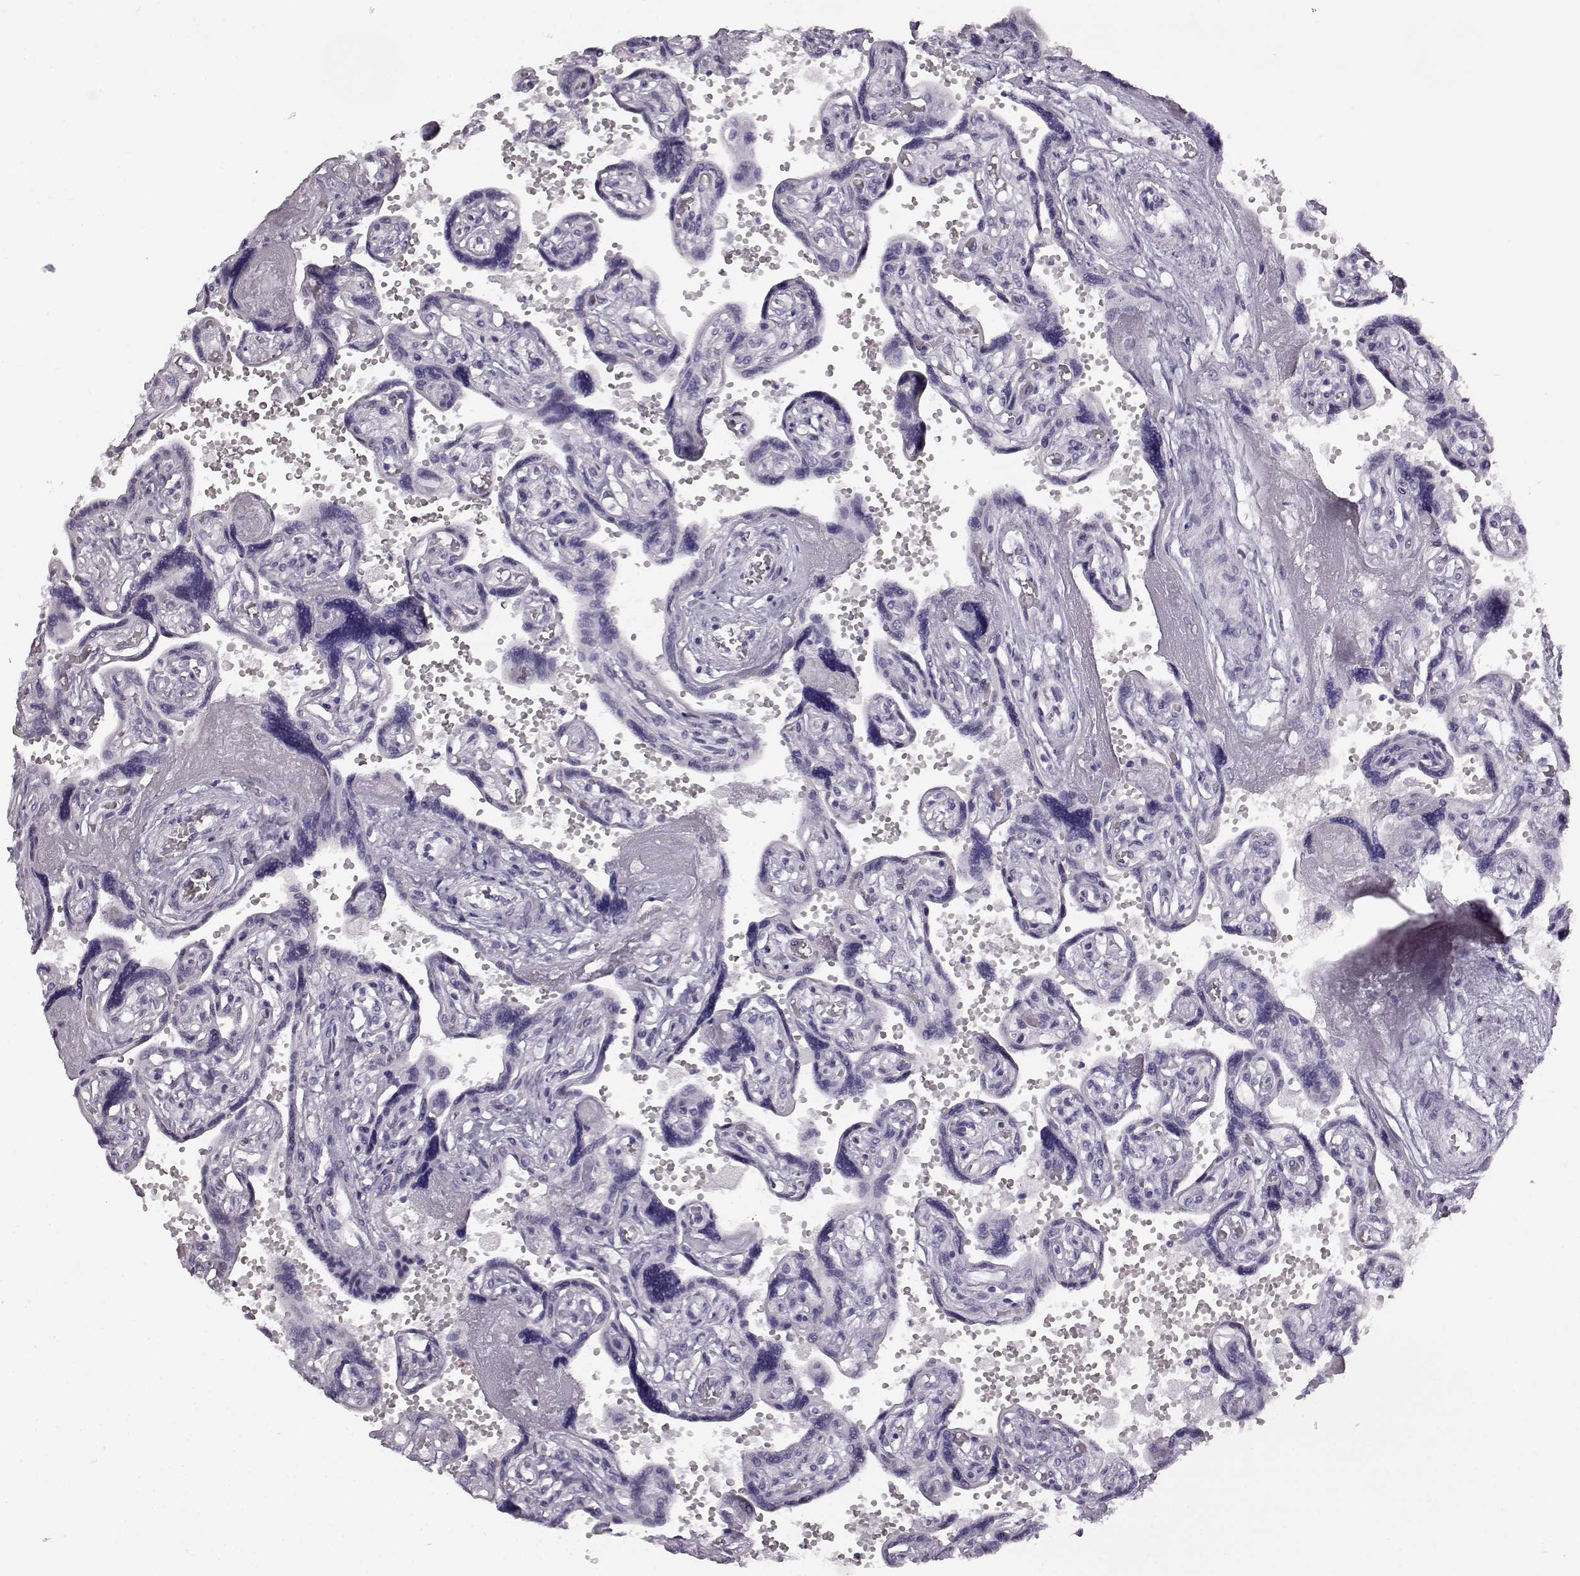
{"staining": {"intensity": "negative", "quantity": "none", "location": "none"}, "tissue": "placenta", "cell_type": "Decidual cells", "image_type": "normal", "snomed": [{"axis": "morphology", "description": "Normal tissue, NOS"}, {"axis": "topography", "description": "Placenta"}], "caption": "Immunohistochemistry of normal human placenta displays no staining in decidual cells. Nuclei are stained in blue.", "gene": "BFSP2", "patient": {"sex": "female", "age": 32}}